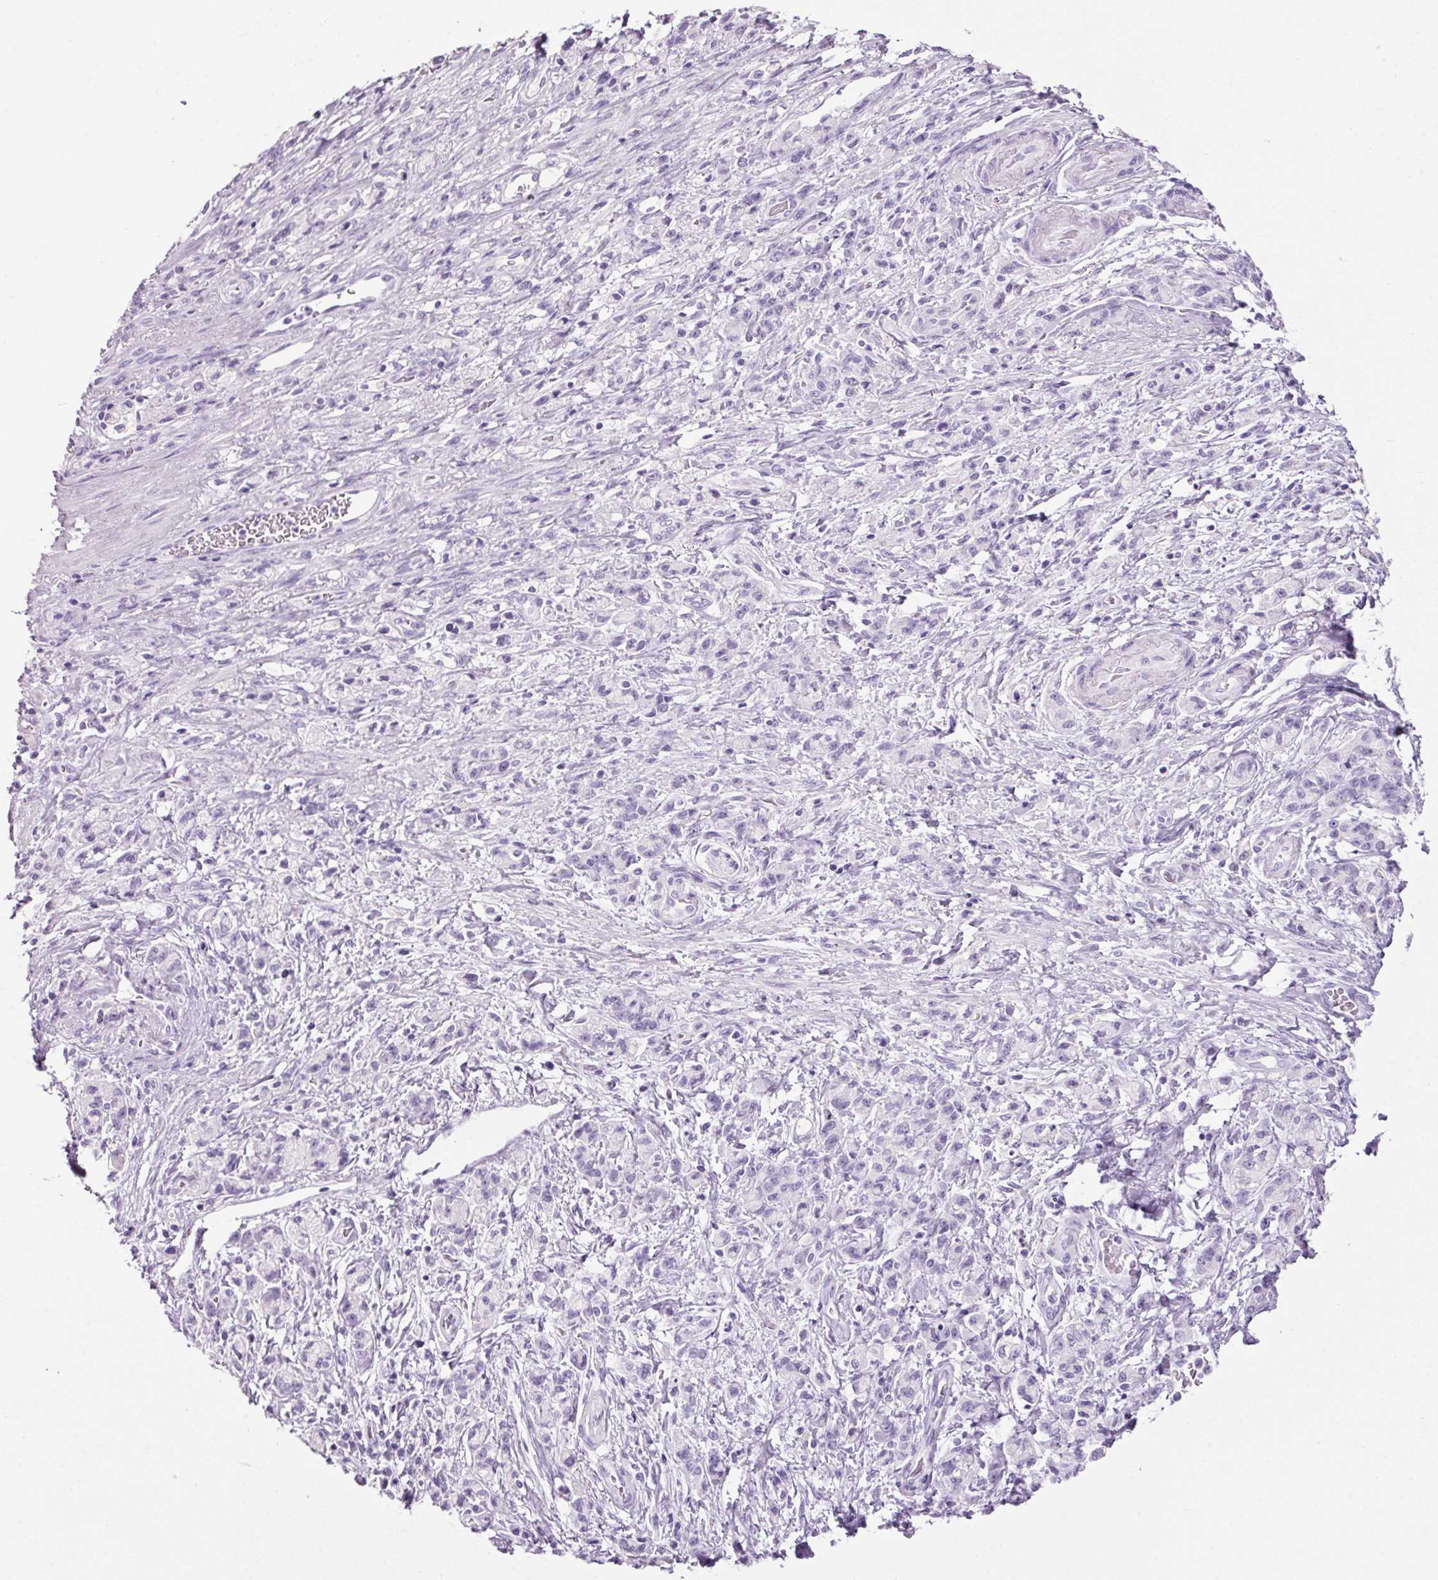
{"staining": {"intensity": "negative", "quantity": "none", "location": "none"}, "tissue": "stomach cancer", "cell_type": "Tumor cells", "image_type": "cancer", "snomed": [{"axis": "morphology", "description": "Adenocarcinoma, NOS"}, {"axis": "topography", "description": "Stomach"}], "caption": "Protein analysis of stomach adenocarcinoma exhibits no significant staining in tumor cells. (DAB IHC visualized using brightfield microscopy, high magnification).", "gene": "PPP1R1A", "patient": {"sex": "male", "age": 77}}